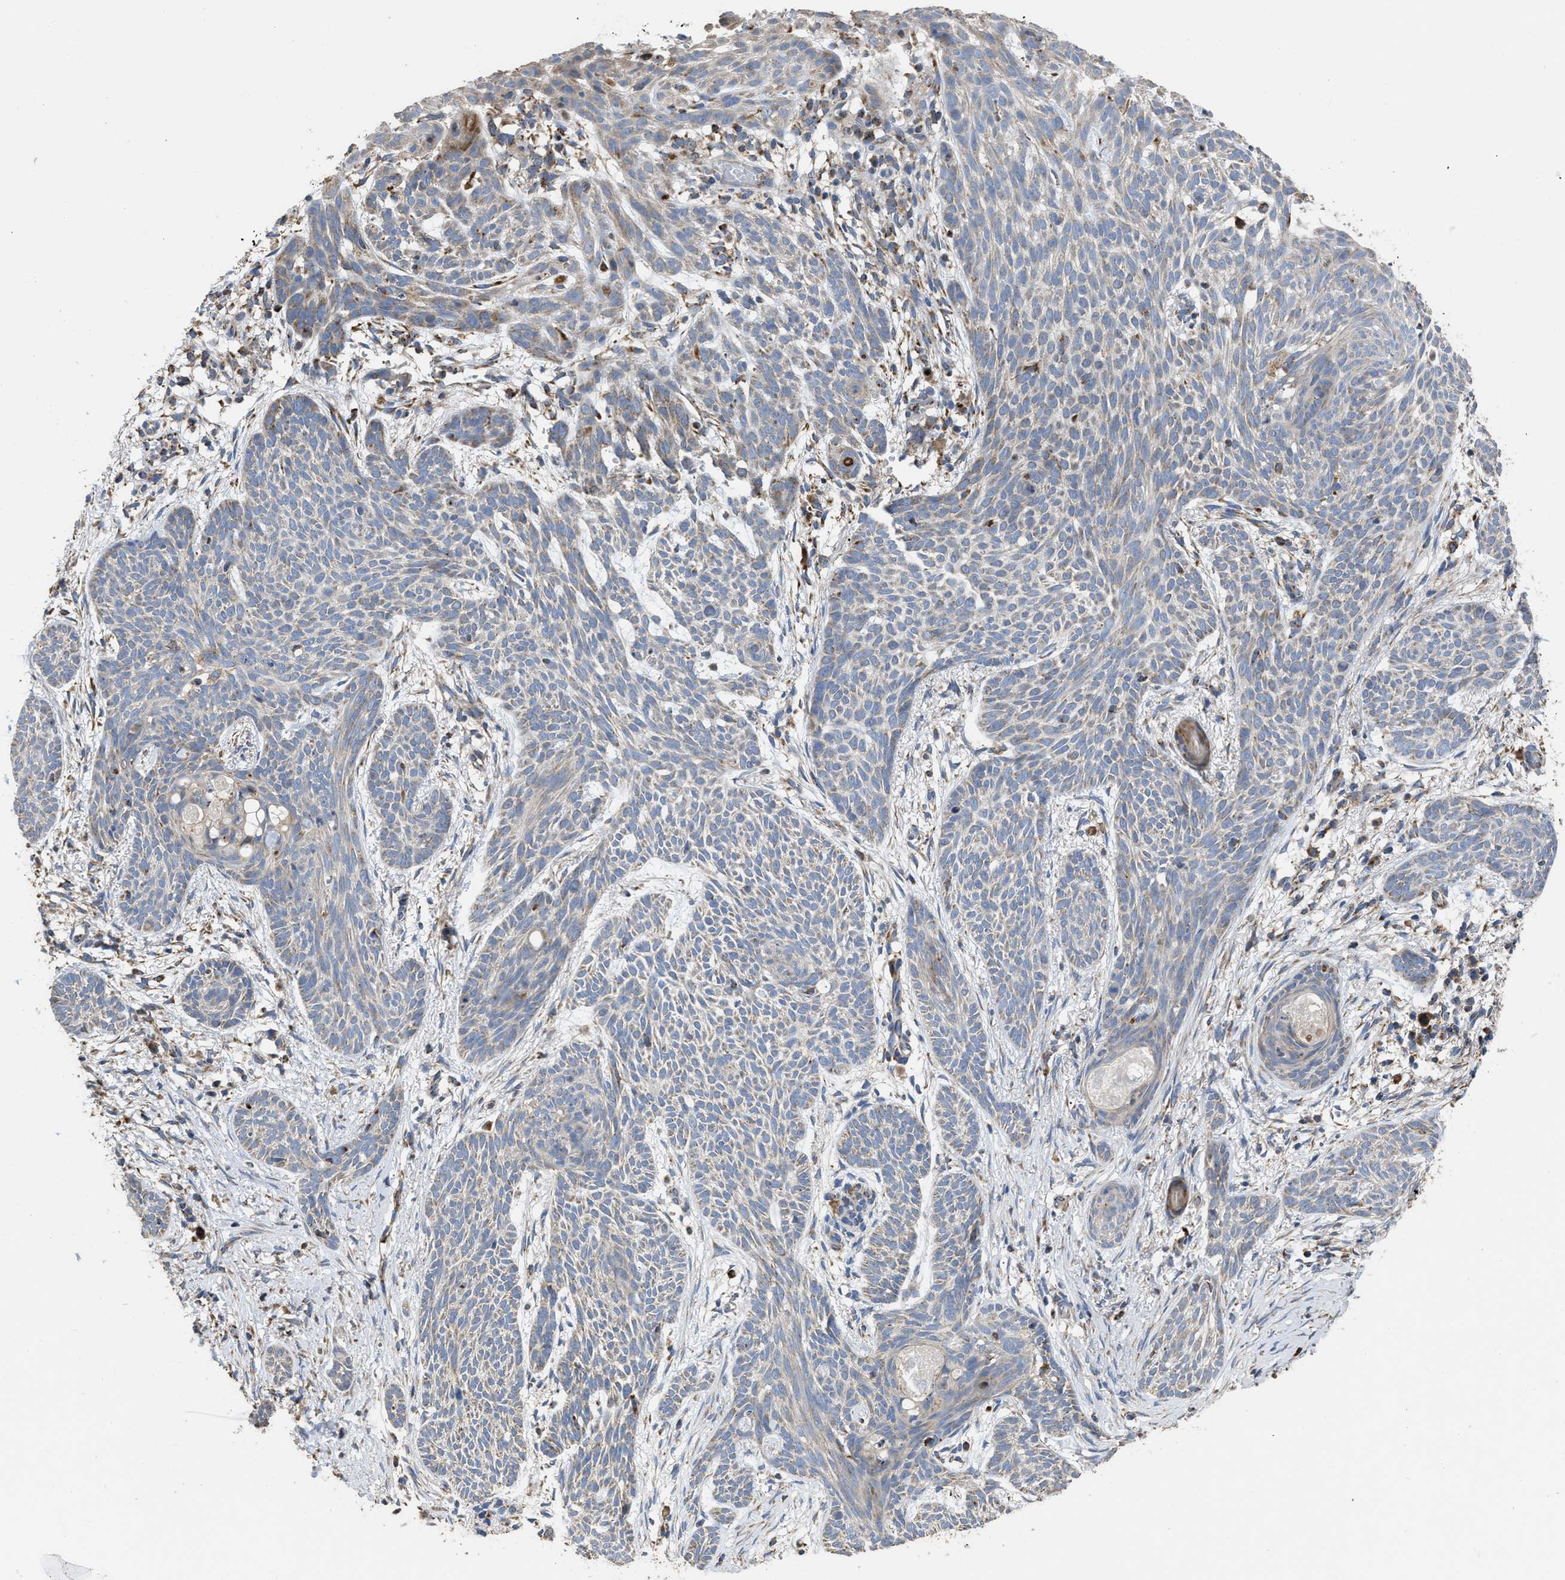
{"staining": {"intensity": "weak", "quantity": "<25%", "location": "cytoplasmic/membranous"}, "tissue": "skin cancer", "cell_type": "Tumor cells", "image_type": "cancer", "snomed": [{"axis": "morphology", "description": "Basal cell carcinoma"}, {"axis": "topography", "description": "Skin"}], "caption": "The IHC image has no significant positivity in tumor cells of basal cell carcinoma (skin) tissue.", "gene": "AK2", "patient": {"sex": "female", "age": 59}}